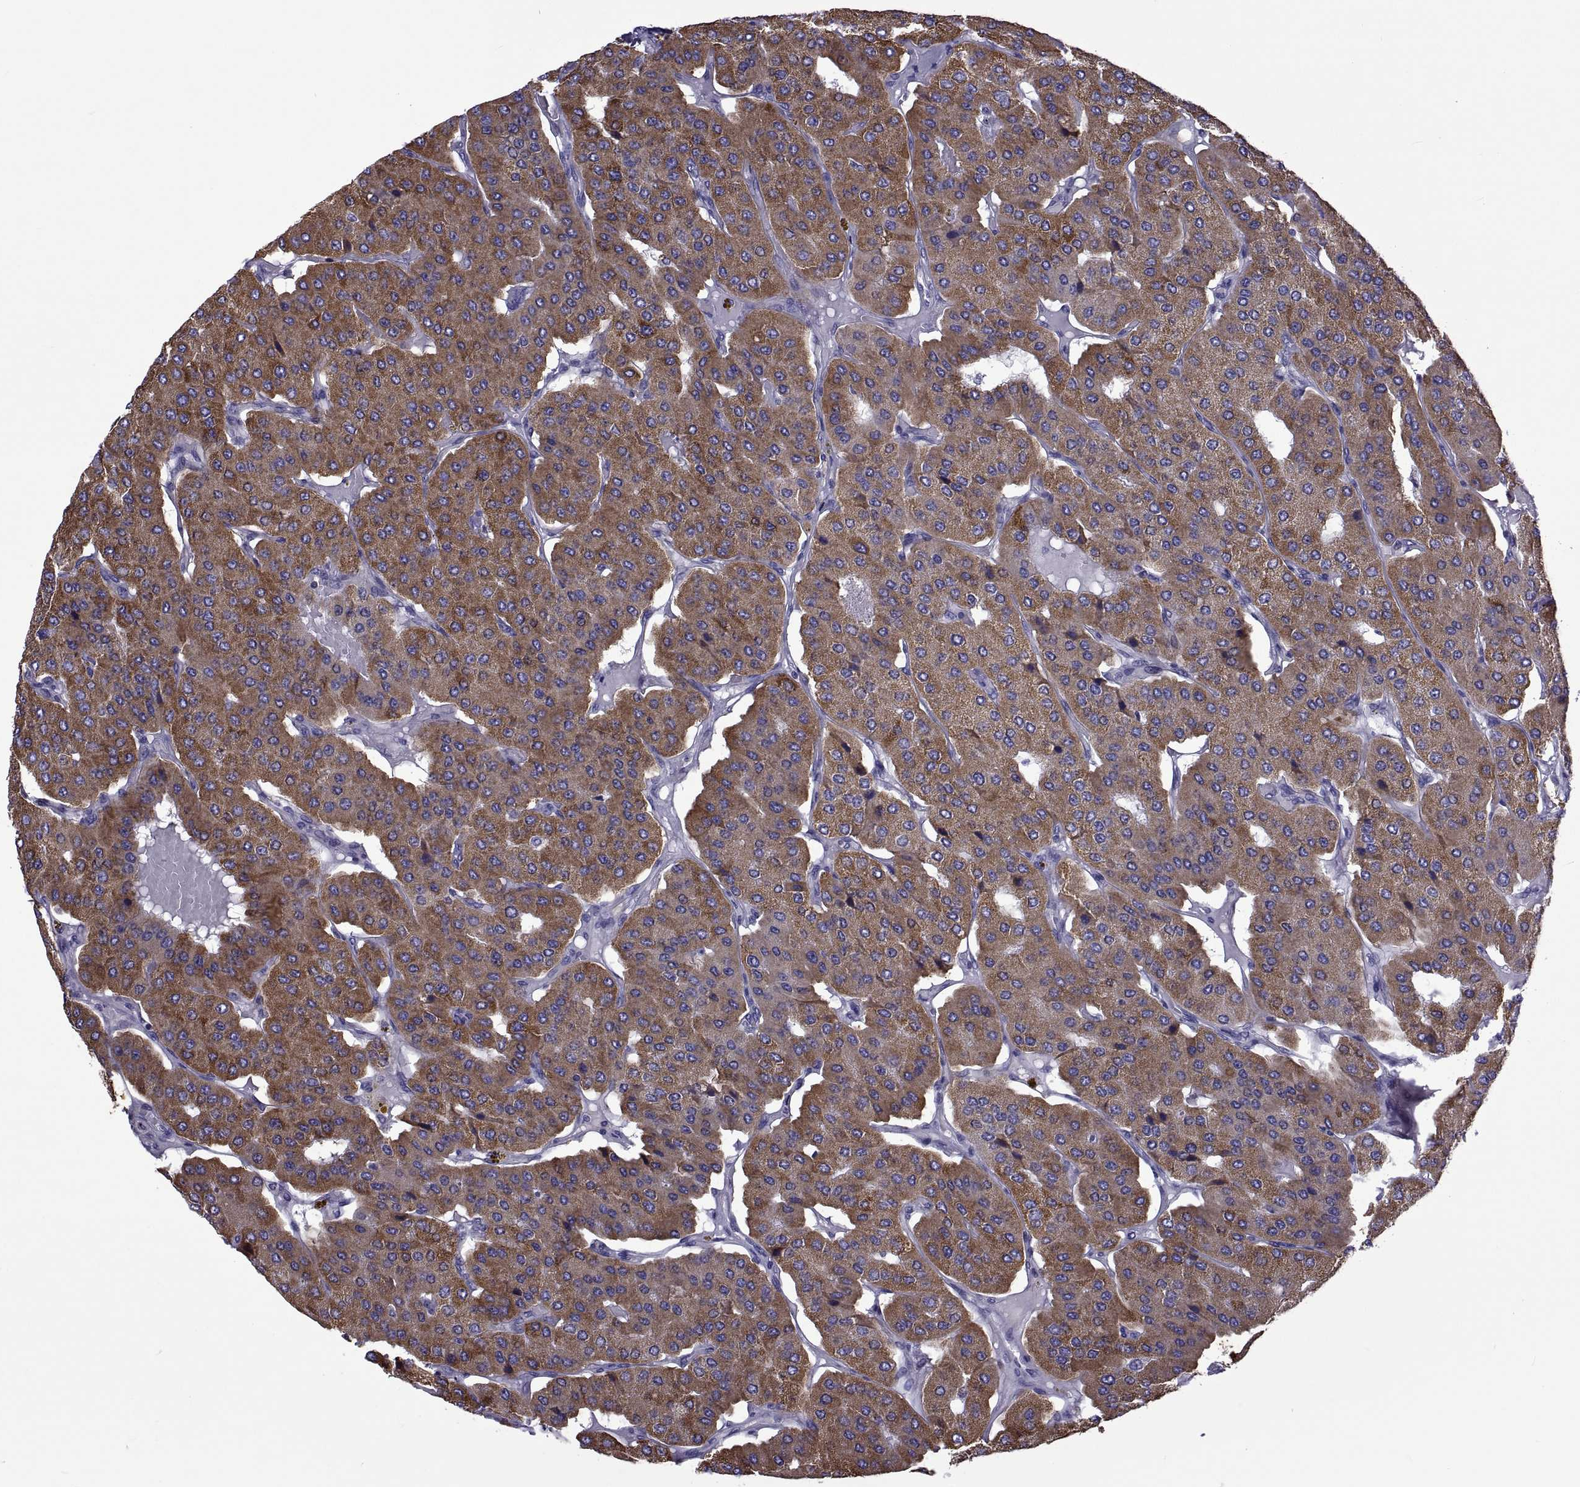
{"staining": {"intensity": "strong", "quantity": ">75%", "location": "cytoplasmic/membranous"}, "tissue": "parathyroid gland", "cell_type": "Glandular cells", "image_type": "normal", "snomed": [{"axis": "morphology", "description": "Normal tissue, NOS"}, {"axis": "morphology", "description": "Adenoma, NOS"}, {"axis": "topography", "description": "Parathyroid gland"}], "caption": "This histopathology image demonstrates benign parathyroid gland stained with immunohistochemistry to label a protein in brown. The cytoplasmic/membranous of glandular cells show strong positivity for the protein. Nuclei are counter-stained blue.", "gene": "TMC3", "patient": {"sex": "female", "age": 86}}